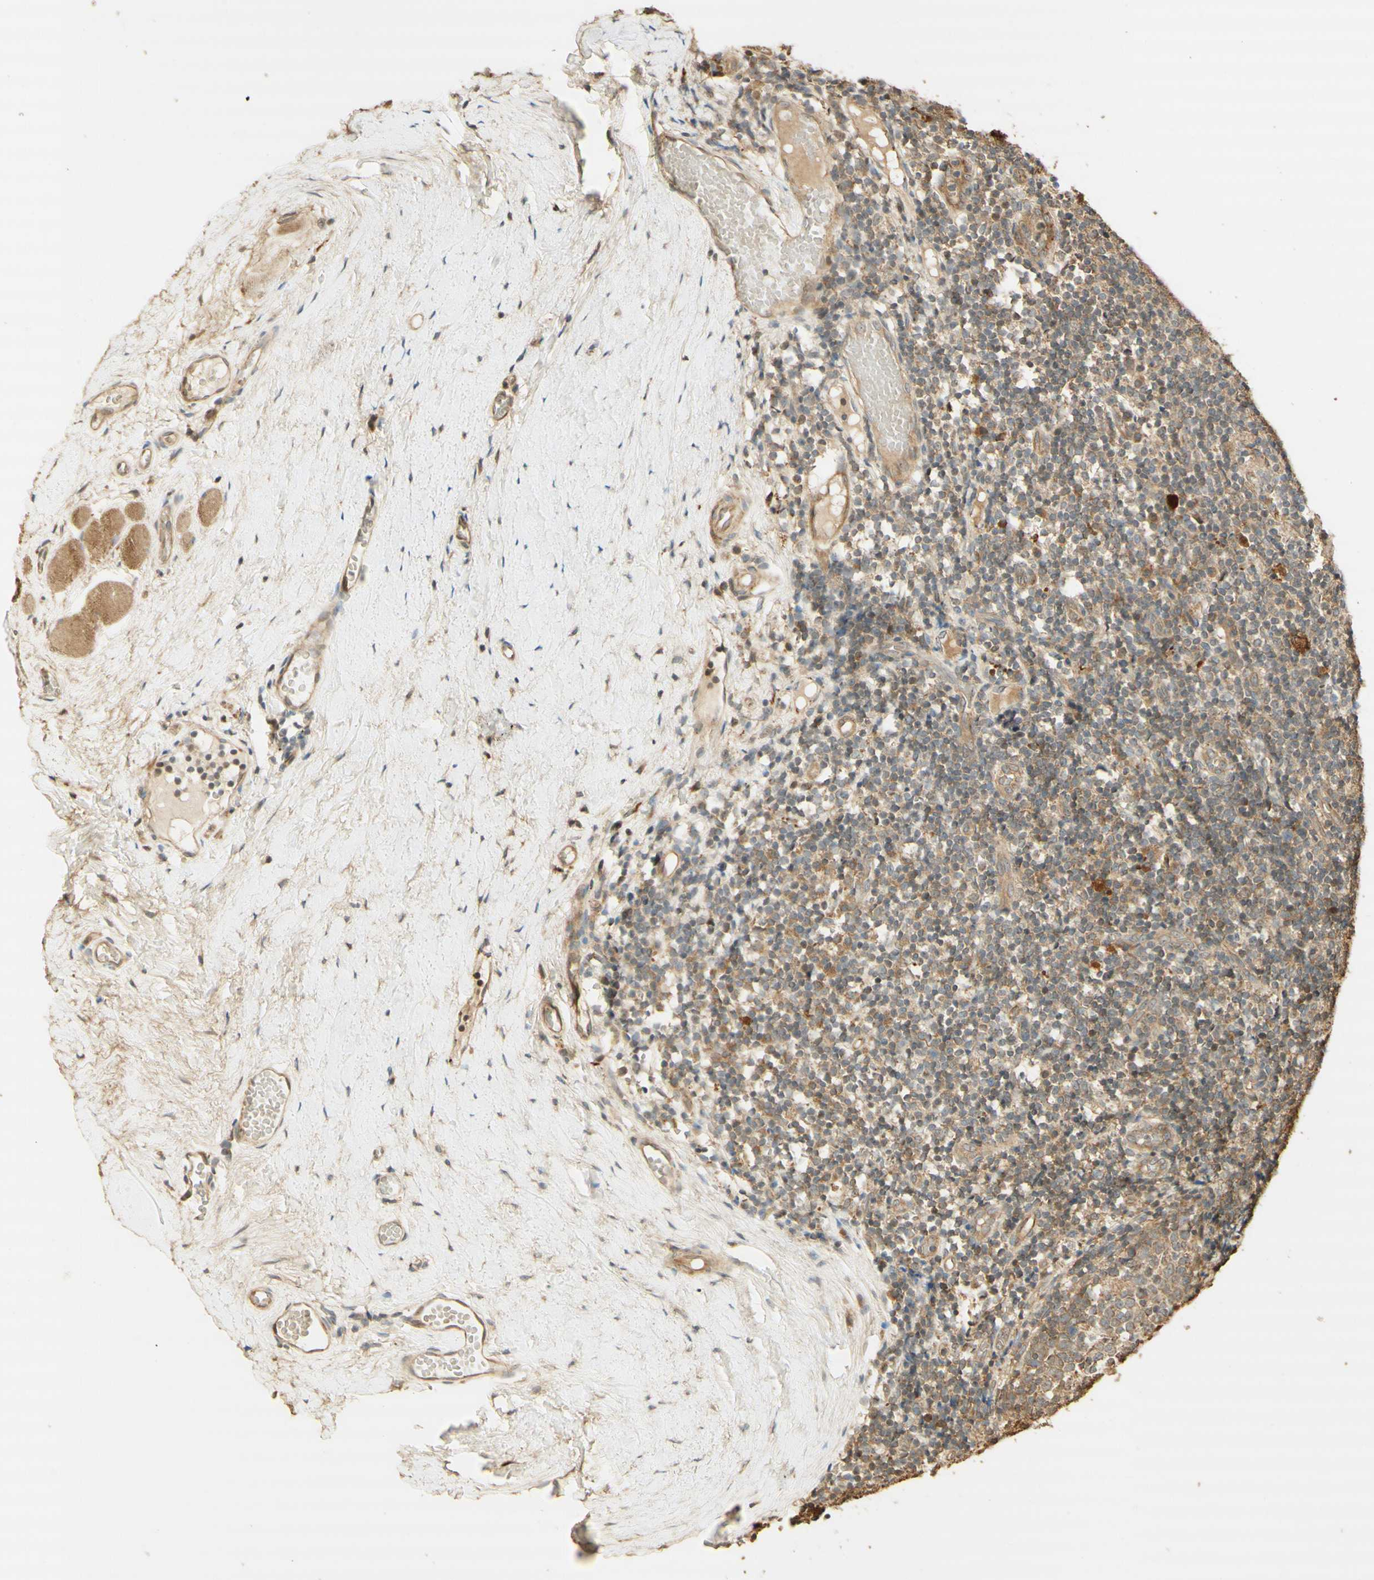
{"staining": {"intensity": "weak", "quantity": "<25%", "location": "cytoplasmic/membranous"}, "tissue": "tonsil", "cell_type": "Germinal center cells", "image_type": "normal", "snomed": [{"axis": "morphology", "description": "Normal tissue, NOS"}, {"axis": "topography", "description": "Tonsil"}], "caption": "This is an IHC histopathology image of benign tonsil. There is no expression in germinal center cells.", "gene": "AGER", "patient": {"sex": "female", "age": 19}}